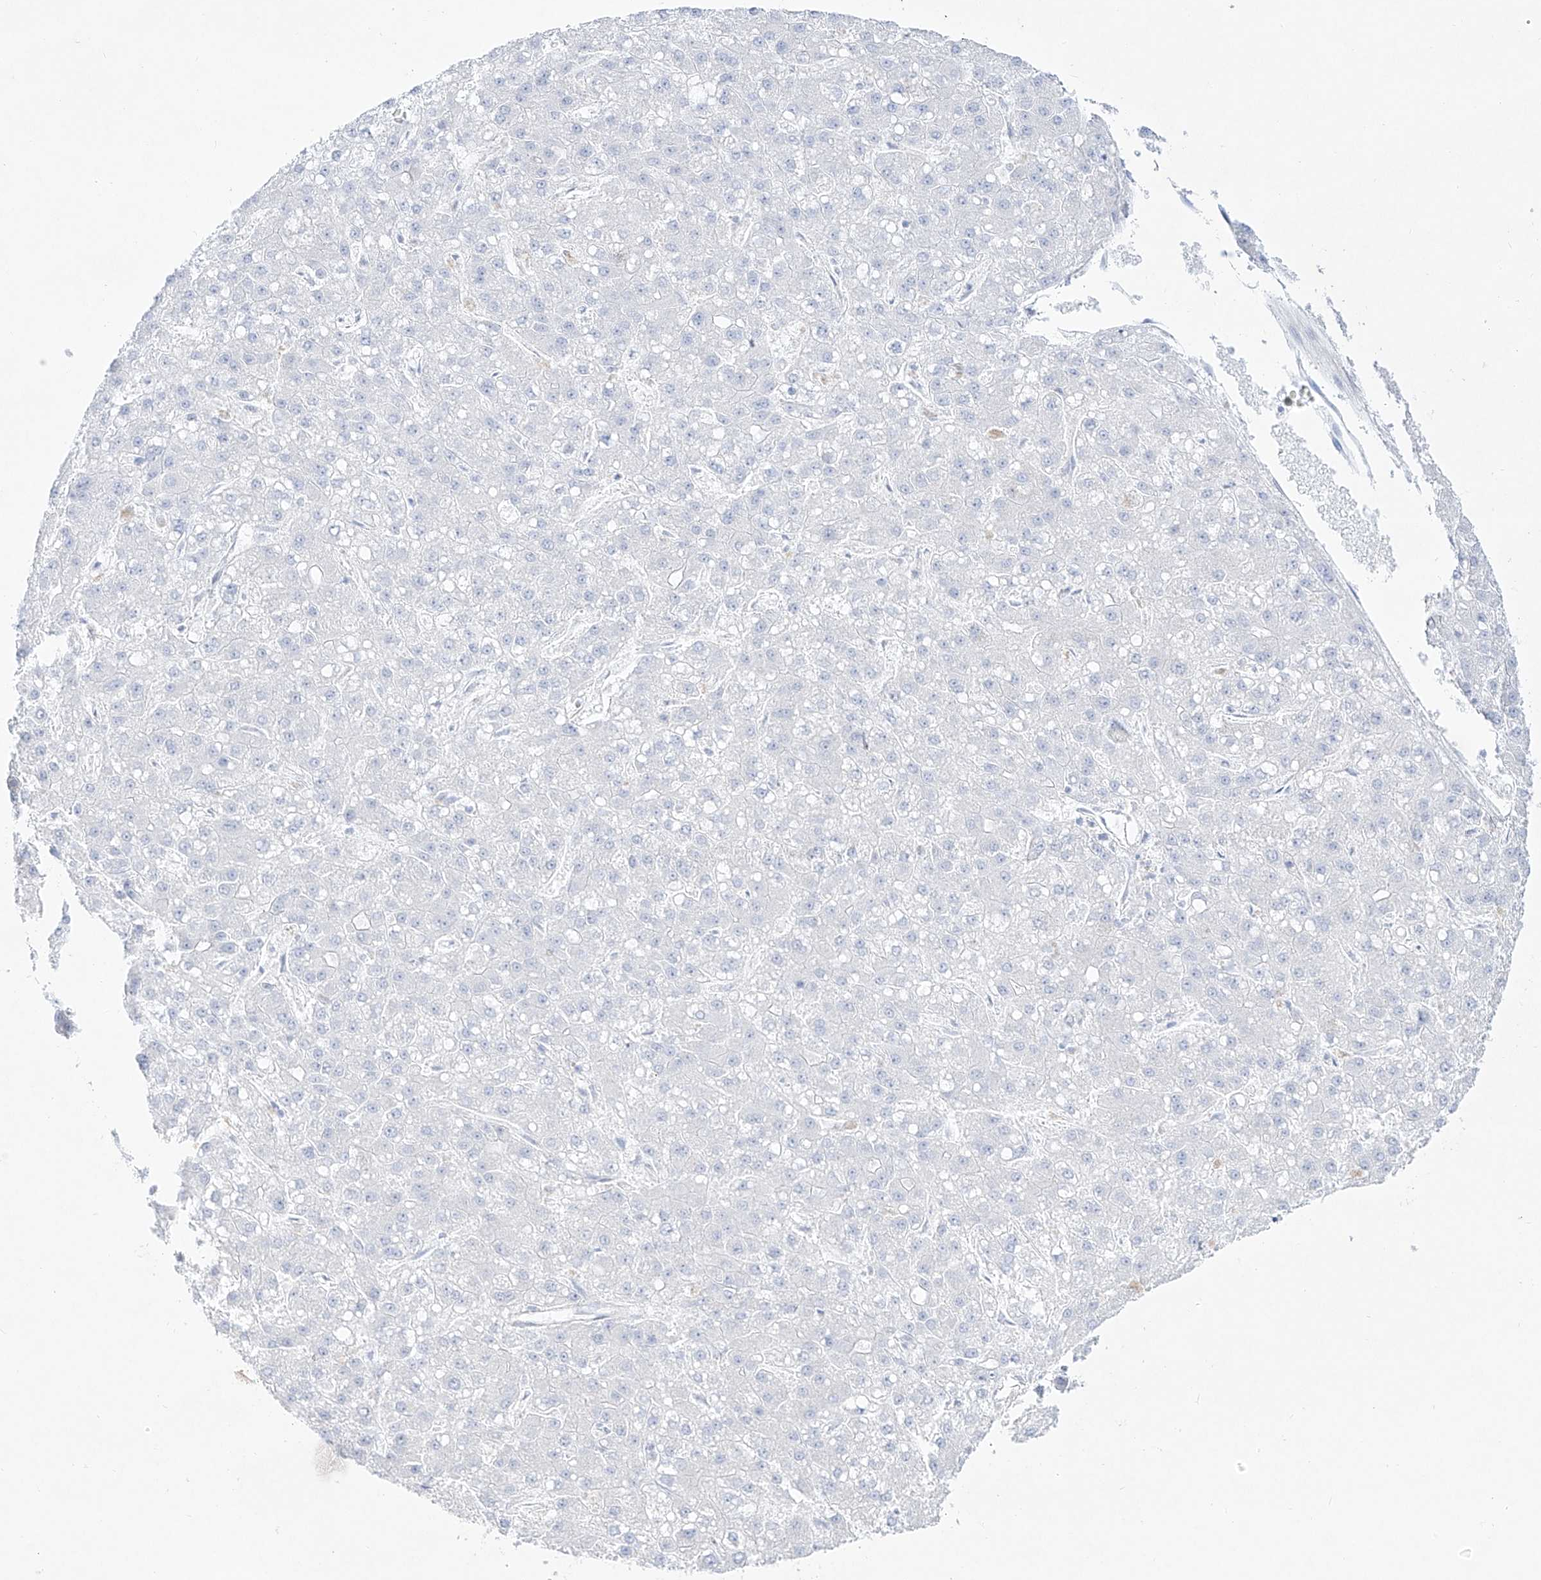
{"staining": {"intensity": "negative", "quantity": "none", "location": "none"}, "tissue": "liver cancer", "cell_type": "Tumor cells", "image_type": "cancer", "snomed": [{"axis": "morphology", "description": "Carcinoma, Hepatocellular, NOS"}, {"axis": "topography", "description": "Liver"}], "caption": "The image displays no staining of tumor cells in liver cancer (hepatocellular carcinoma).", "gene": "DMKN", "patient": {"sex": "male", "age": 67}}